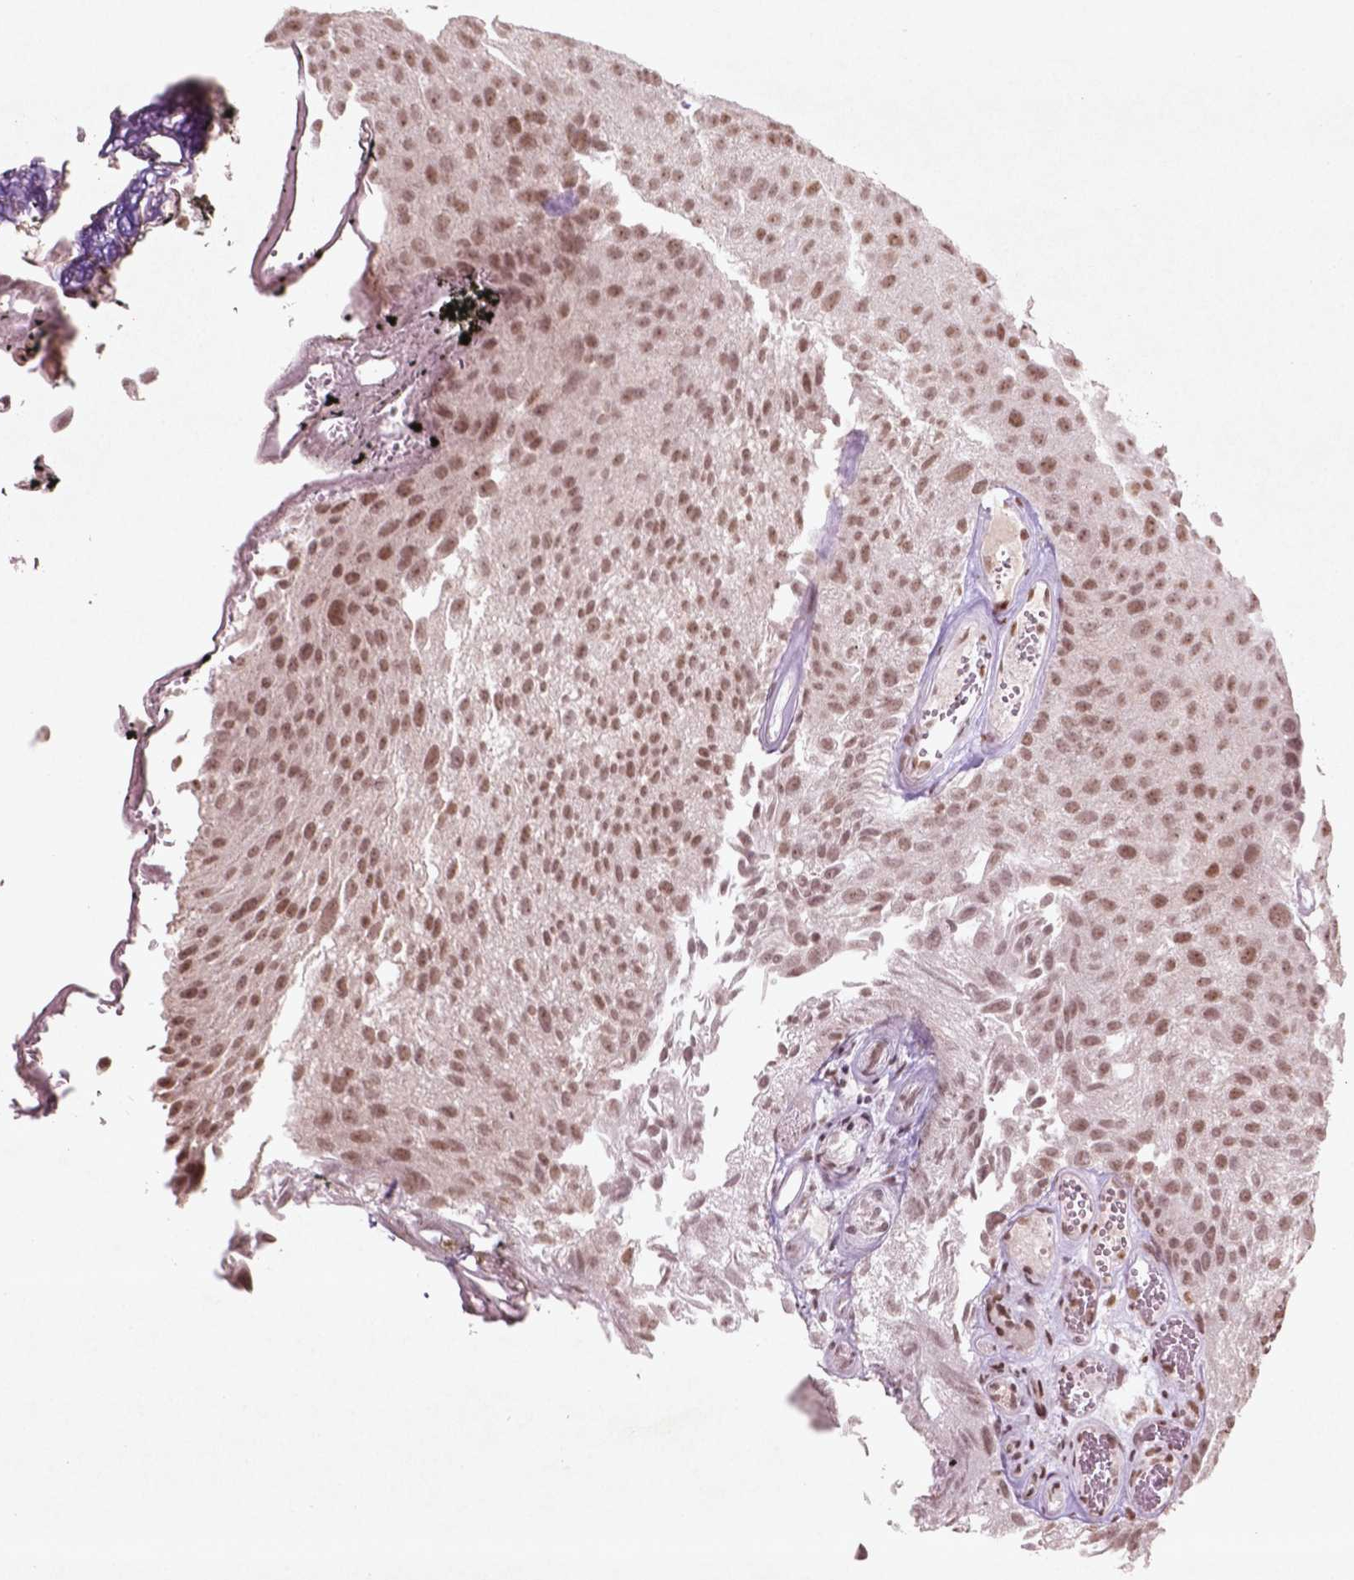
{"staining": {"intensity": "moderate", "quantity": ">75%", "location": "nuclear"}, "tissue": "urothelial cancer", "cell_type": "Tumor cells", "image_type": "cancer", "snomed": [{"axis": "morphology", "description": "Urothelial carcinoma, Low grade"}, {"axis": "topography", "description": "Urinary bladder"}], "caption": "About >75% of tumor cells in human urothelial carcinoma (low-grade) demonstrate moderate nuclear protein positivity as visualized by brown immunohistochemical staining.", "gene": "HMG20B", "patient": {"sex": "male", "age": 72}}